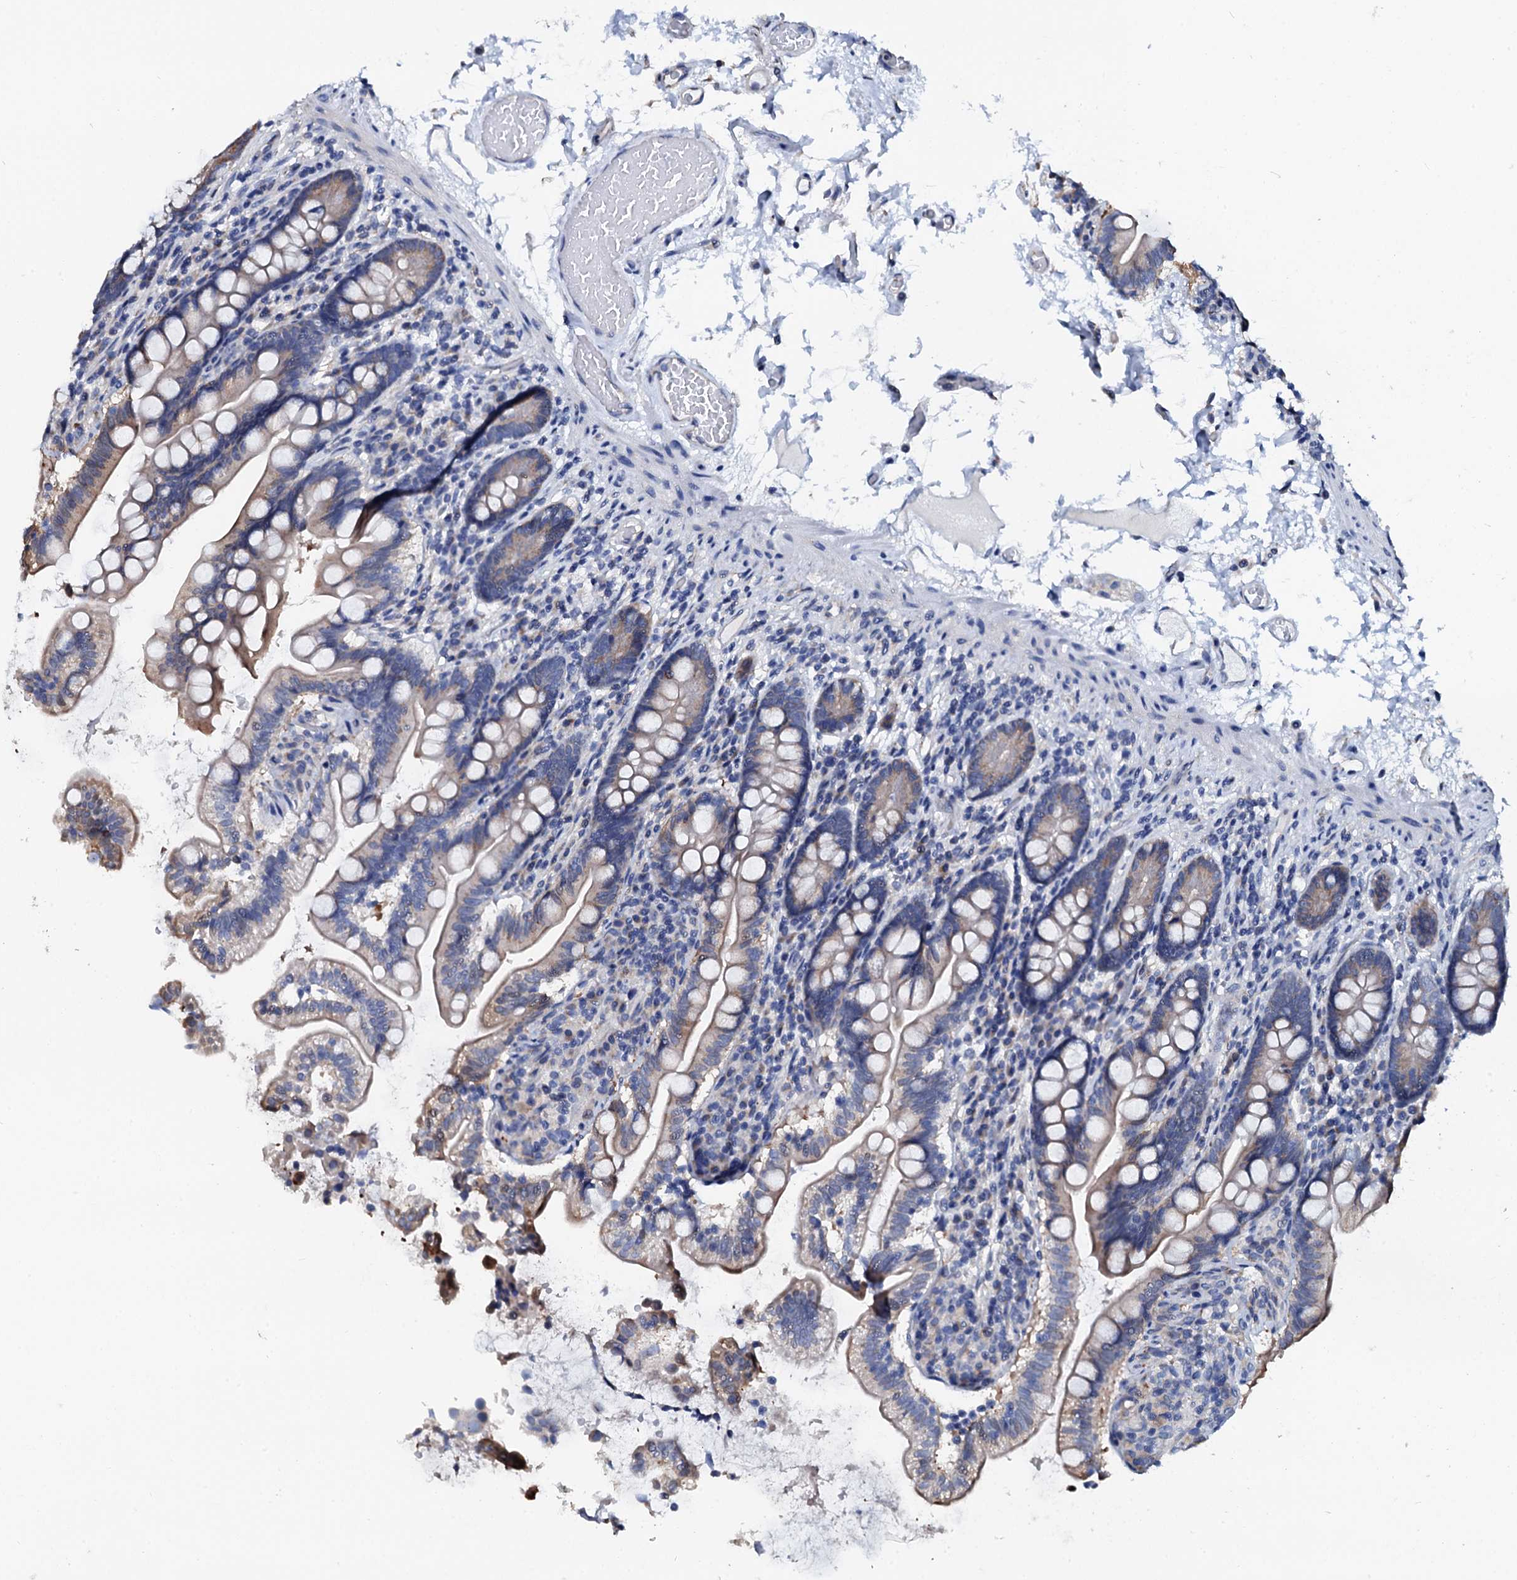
{"staining": {"intensity": "weak", "quantity": "<25%", "location": "cytoplasmic/membranous"}, "tissue": "small intestine", "cell_type": "Glandular cells", "image_type": "normal", "snomed": [{"axis": "morphology", "description": "Normal tissue, NOS"}, {"axis": "topography", "description": "Small intestine"}], "caption": "Small intestine was stained to show a protein in brown. There is no significant positivity in glandular cells. (IHC, brightfield microscopy, high magnification).", "gene": "AKAP3", "patient": {"sex": "female", "age": 64}}